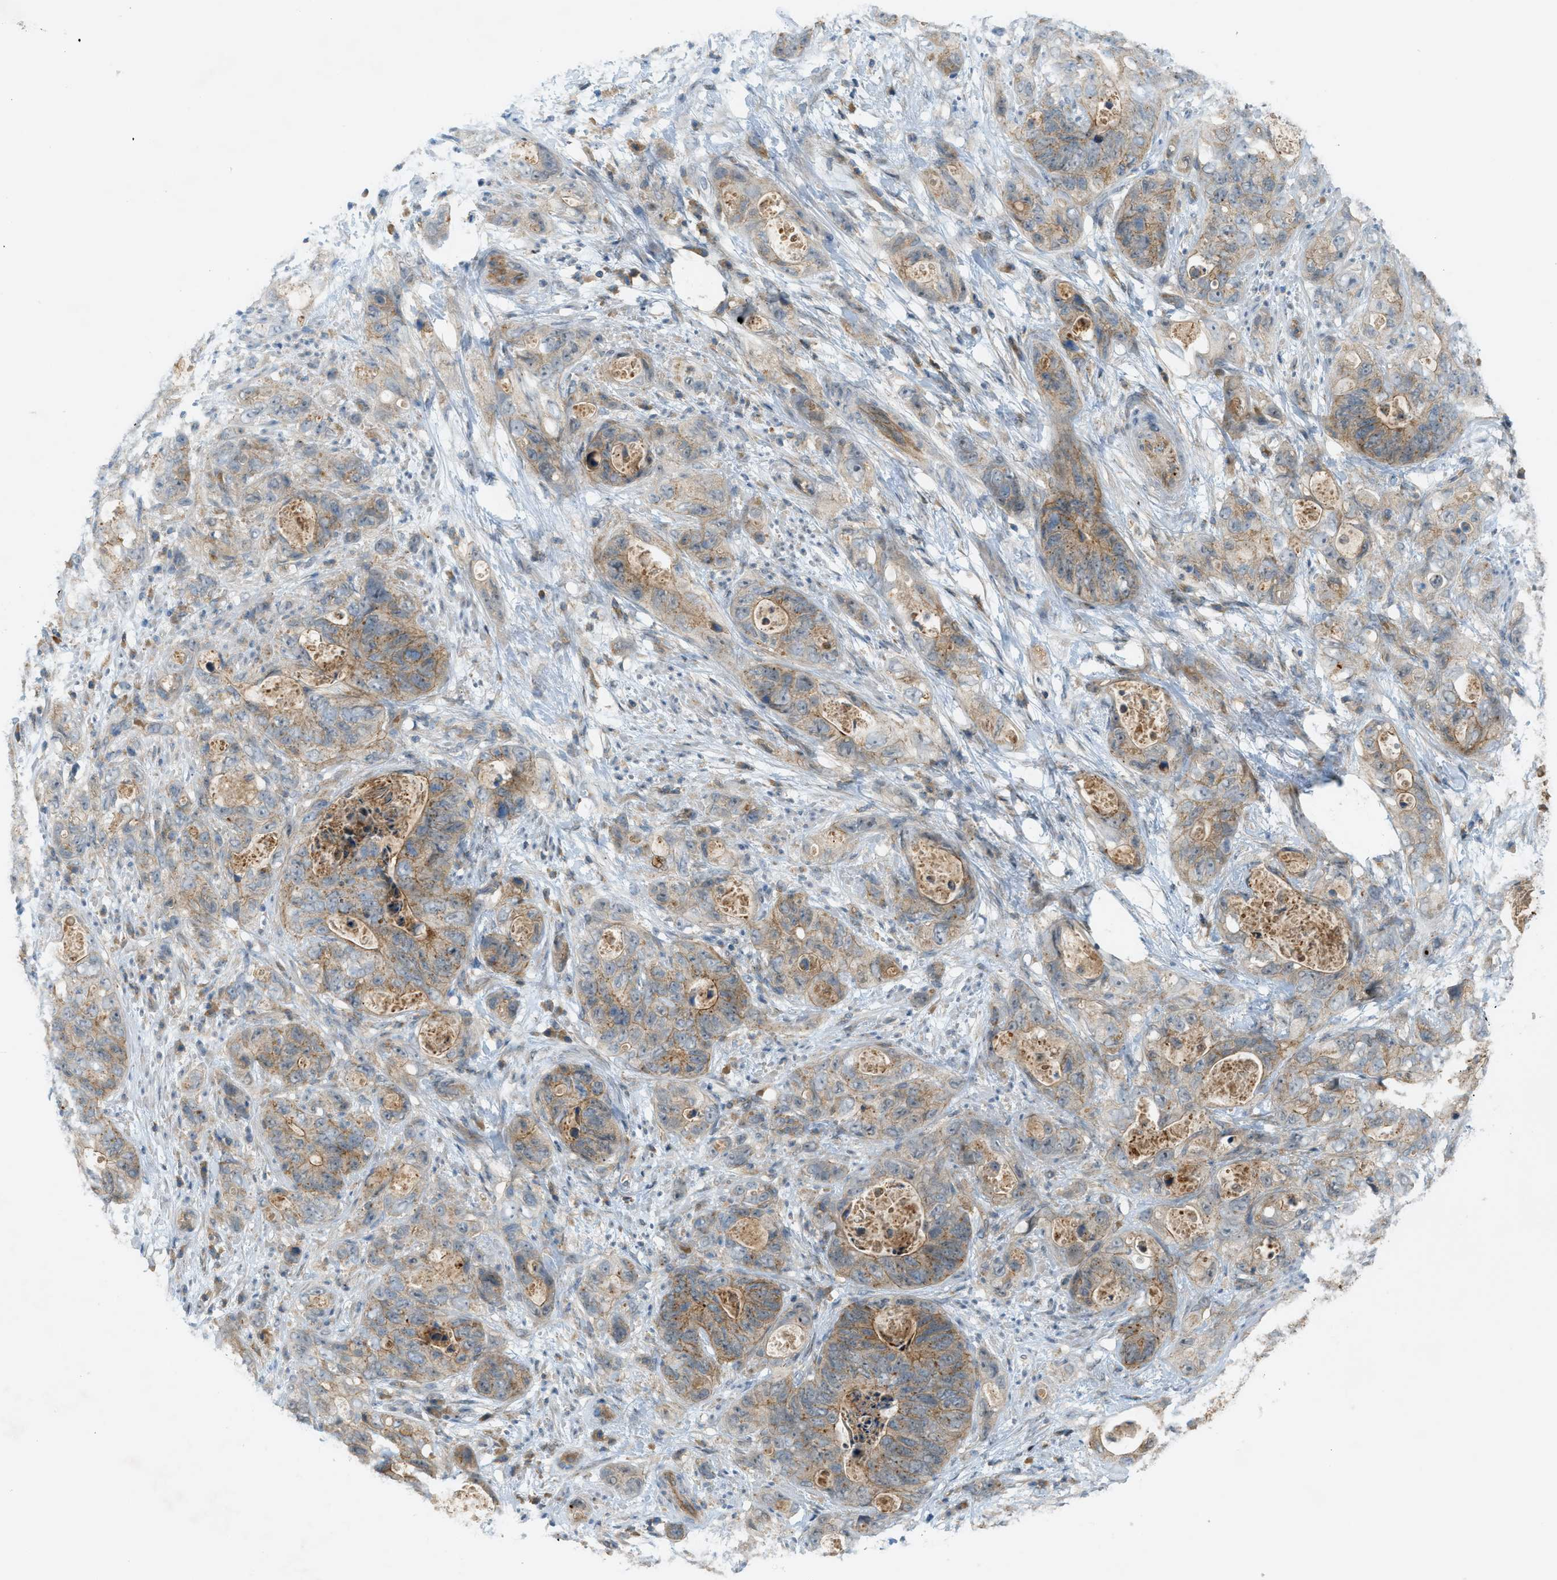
{"staining": {"intensity": "moderate", "quantity": ">75%", "location": "cytoplasmic/membranous"}, "tissue": "stomach cancer", "cell_type": "Tumor cells", "image_type": "cancer", "snomed": [{"axis": "morphology", "description": "Adenocarcinoma, NOS"}, {"axis": "topography", "description": "Stomach"}], "caption": "An image of stomach cancer stained for a protein displays moderate cytoplasmic/membranous brown staining in tumor cells.", "gene": "GRK6", "patient": {"sex": "female", "age": 89}}